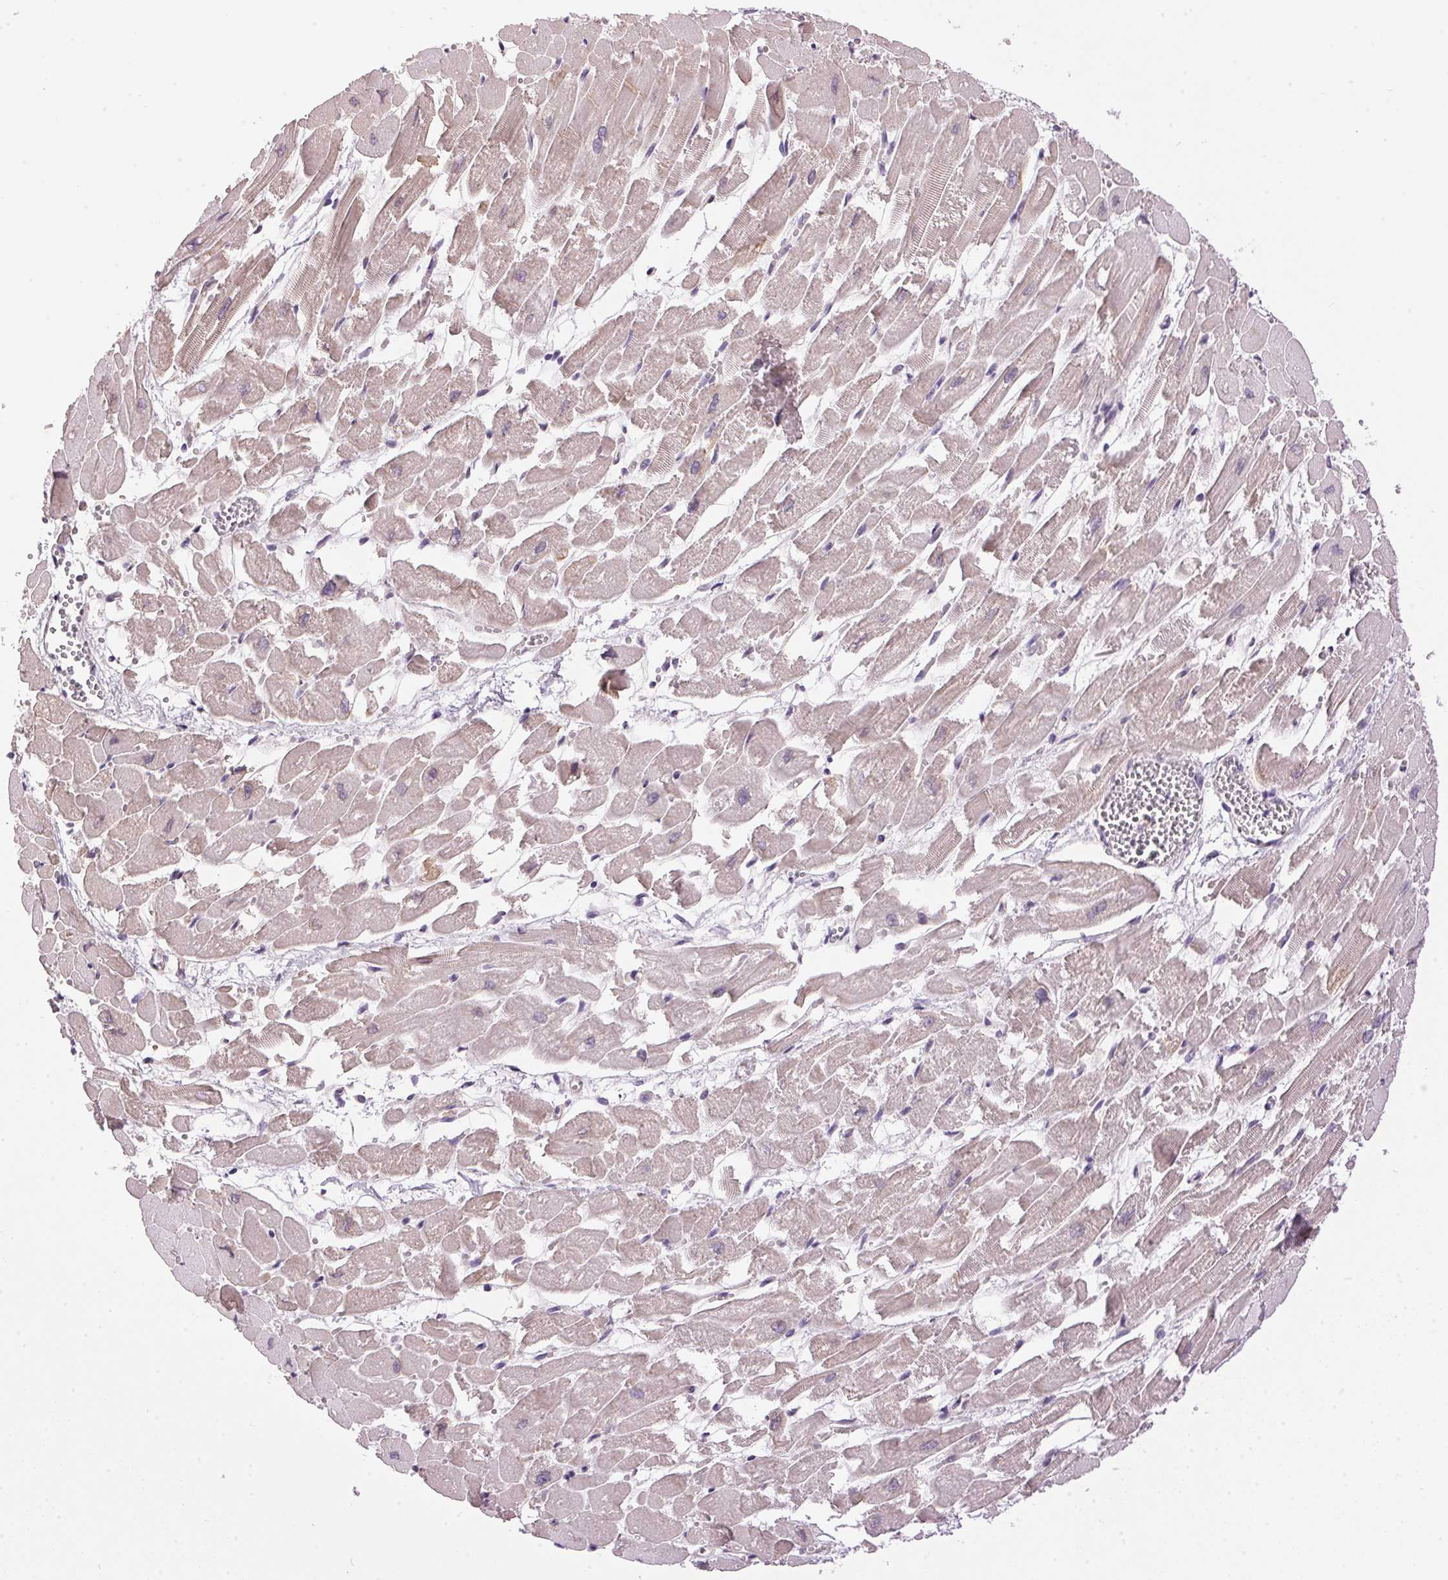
{"staining": {"intensity": "weak", "quantity": "25%-75%", "location": "cytoplasmic/membranous"}, "tissue": "heart muscle", "cell_type": "Cardiomyocytes", "image_type": "normal", "snomed": [{"axis": "morphology", "description": "Normal tissue, NOS"}, {"axis": "topography", "description": "Heart"}], "caption": "This histopathology image shows immunohistochemistry staining of unremarkable human heart muscle, with low weak cytoplasmic/membranous staining in approximately 25%-75% of cardiomyocytes.", "gene": "GOLPH3", "patient": {"sex": "female", "age": 52}}